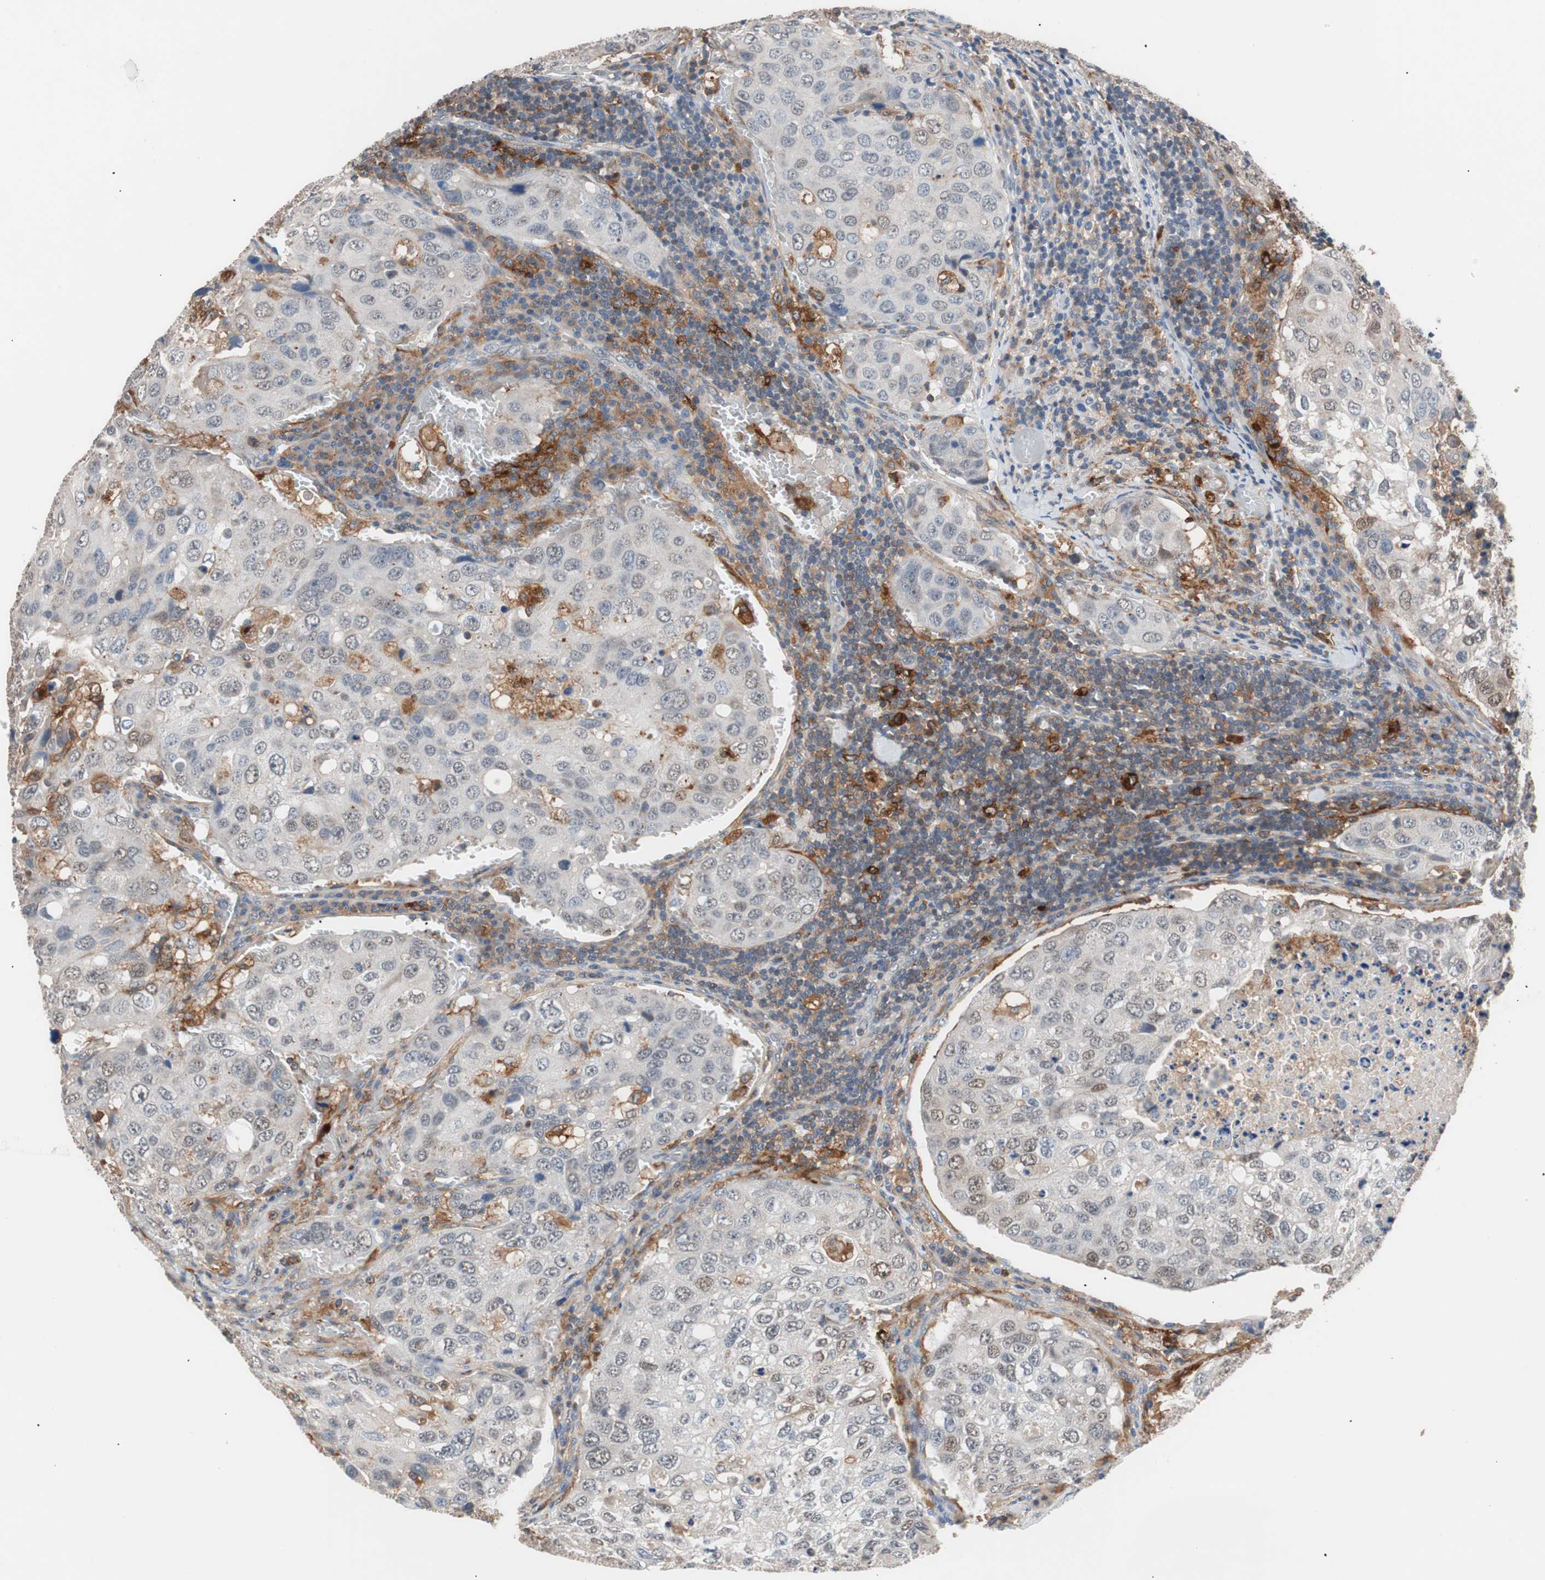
{"staining": {"intensity": "weak", "quantity": "<25%", "location": "cytoplasmic/membranous"}, "tissue": "urothelial cancer", "cell_type": "Tumor cells", "image_type": "cancer", "snomed": [{"axis": "morphology", "description": "Urothelial carcinoma, High grade"}, {"axis": "topography", "description": "Lymph node"}, {"axis": "topography", "description": "Urinary bladder"}], "caption": "Protein analysis of high-grade urothelial carcinoma reveals no significant positivity in tumor cells.", "gene": "LITAF", "patient": {"sex": "male", "age": 51}}